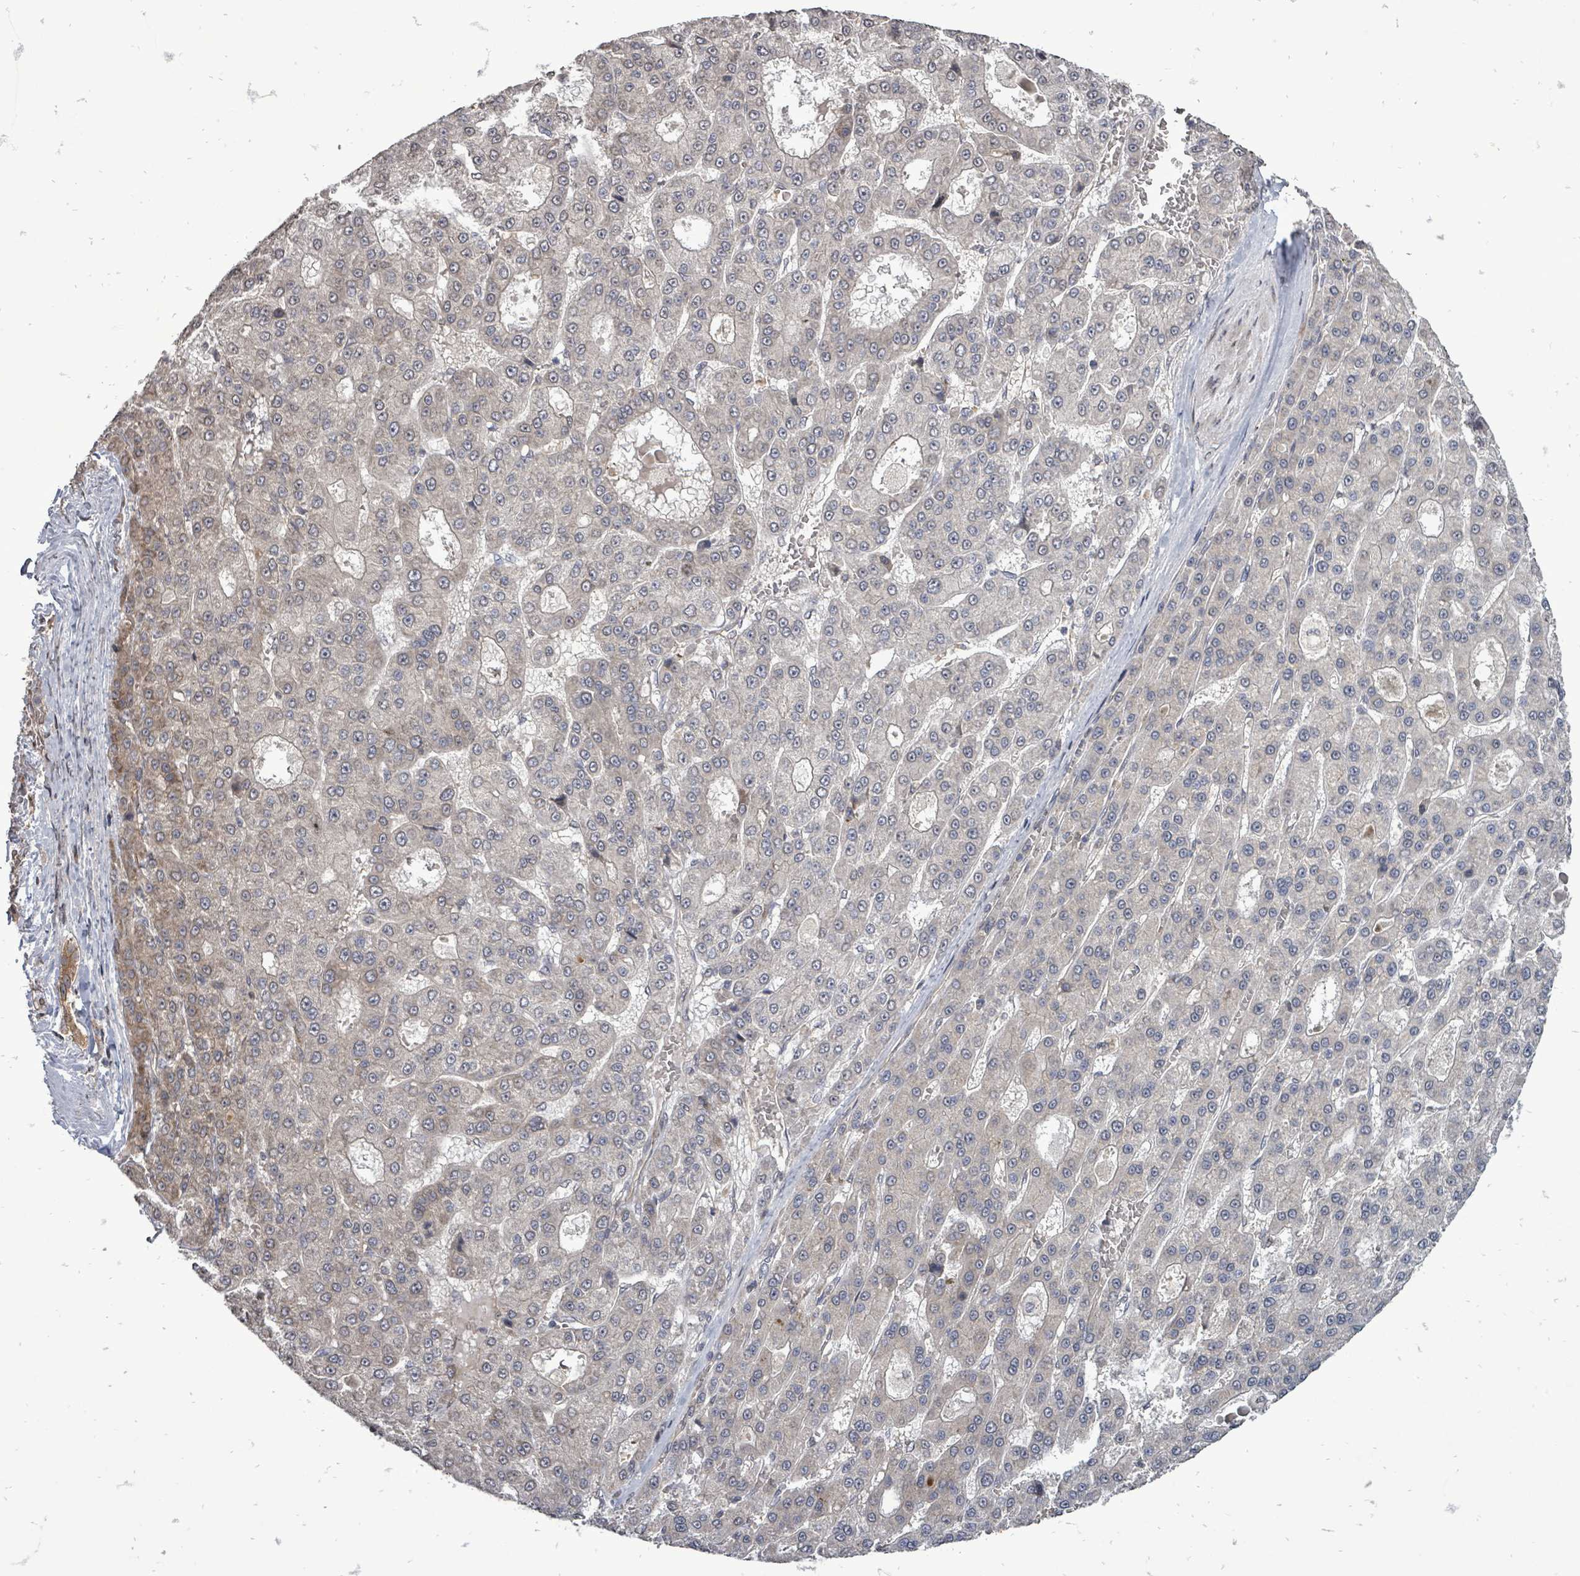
{"staining": {"intensity": "weak", "quantity": "<25%", "location": "nuclear"}, "tissue": "liver cancer", "cell_type": "Tumor cells", "image_type": "cancer", "snomed": [{"axis": "morphology", "description": "Carcinoma, Hepatocellular, NOS"}, {"axis": "topography", "description": "Liver"}], "caption": "A photomicrograph of human liver hepatocellular carcinoma is negative for staining in tumor cells.", "gene": "RALGAPB", "patient": {"sex": "male", "age": 70}}